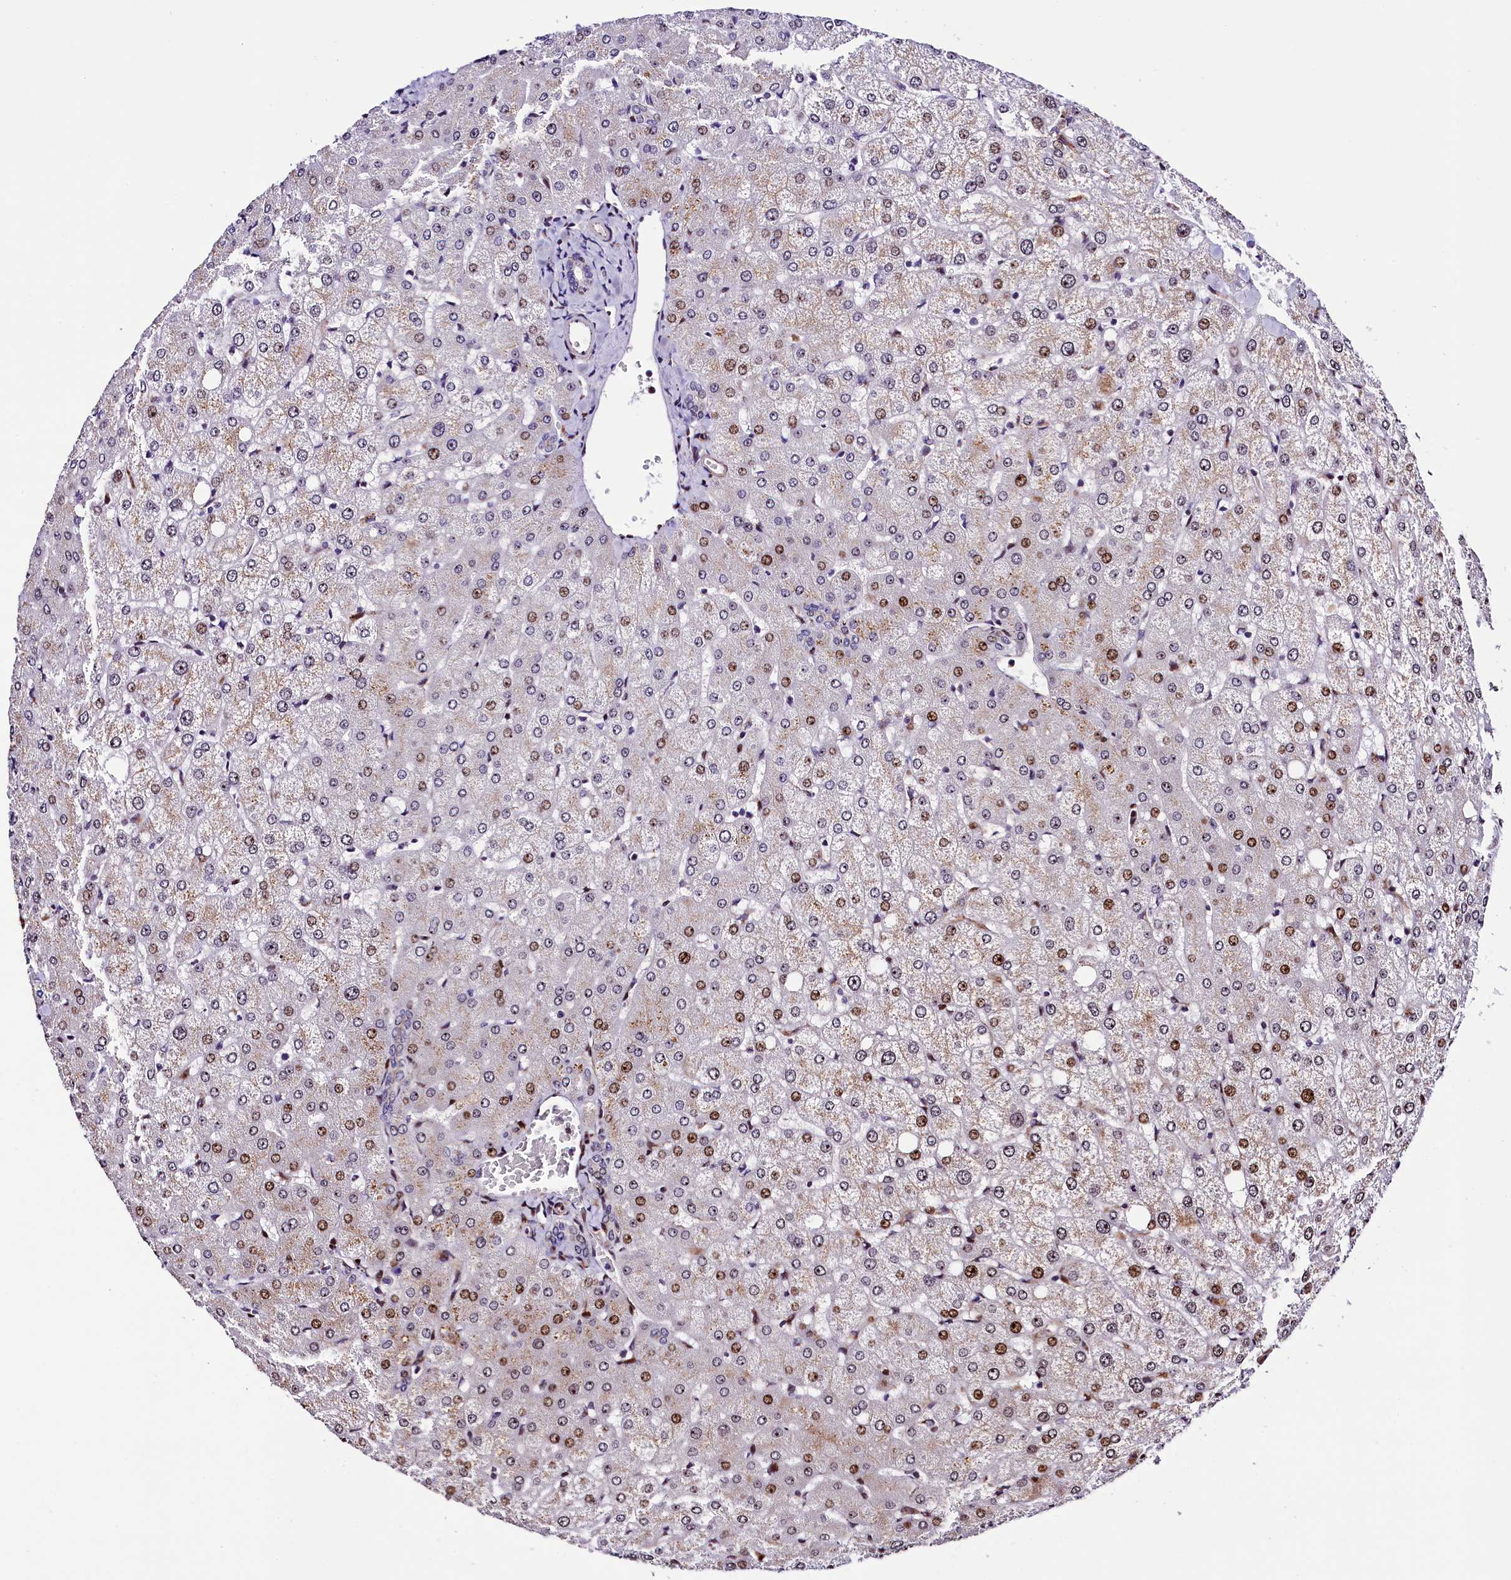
{"staining": {"intensity": "weak", "quantity": "<25%", "location": "nuclear"}, "tissue": "liver", "cell_type": "Cholangiocytes", "image_type": "normal", "snomed": [{"axis": "morphology", "description": "Normal tissue, NOS"}, {"axis": "topography", "description": "Liver"}], "caption": "This is a image of immunohistochemistry staining of normal liver, which shows no expression in cholangiocytes. The staining was performed using DAB (3,3'-diaminobenzidine) to visualize the protein expression in brown, while the nuclei were stained in blue with hematoxylin (Magnification: 20x).", "gene": "TRMT112", "patient": {"sex": "female", "age": 54}}